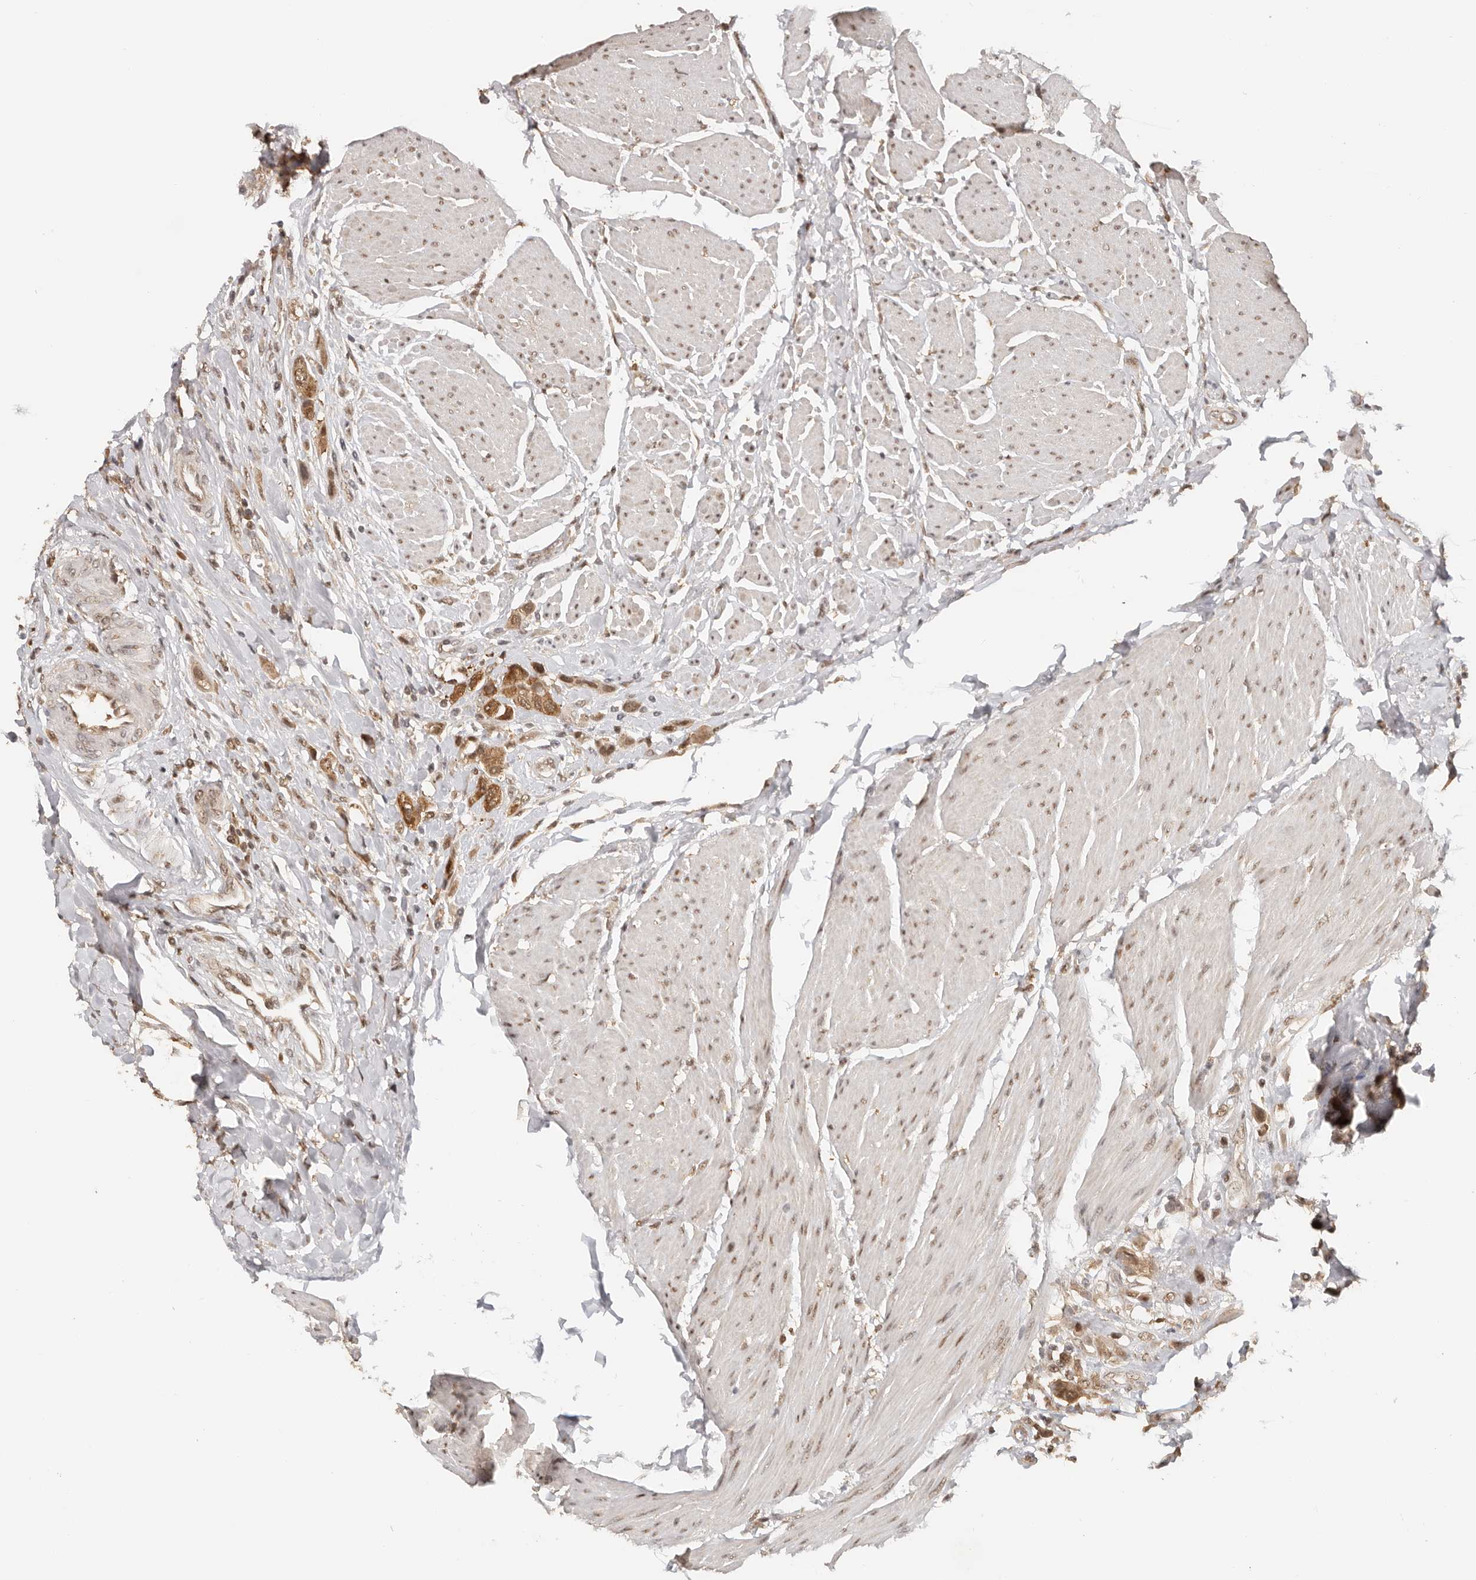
{"staining": {"intensity": "strong", "quantity": ">75%", "location": "cytoplasmic/membranous,nuclear"}, "tissue": "urothelial cancer", "cell_type": "Tumor cells", "image_type": "cancer", "snomed": [{"axis": "morphology", "description": "Urothelial carcinoma, High grade"}, {"axis": "topography", "description": "Urinary bladder"}], "caption": "Tumor cells exhibit high levels of strong cytoplasmic/membranous and nuclear staining in about >75% of cells in urothelial cancer.", "gene": "SEC14L1", "patient": {"sex": "male", "age": 50}}